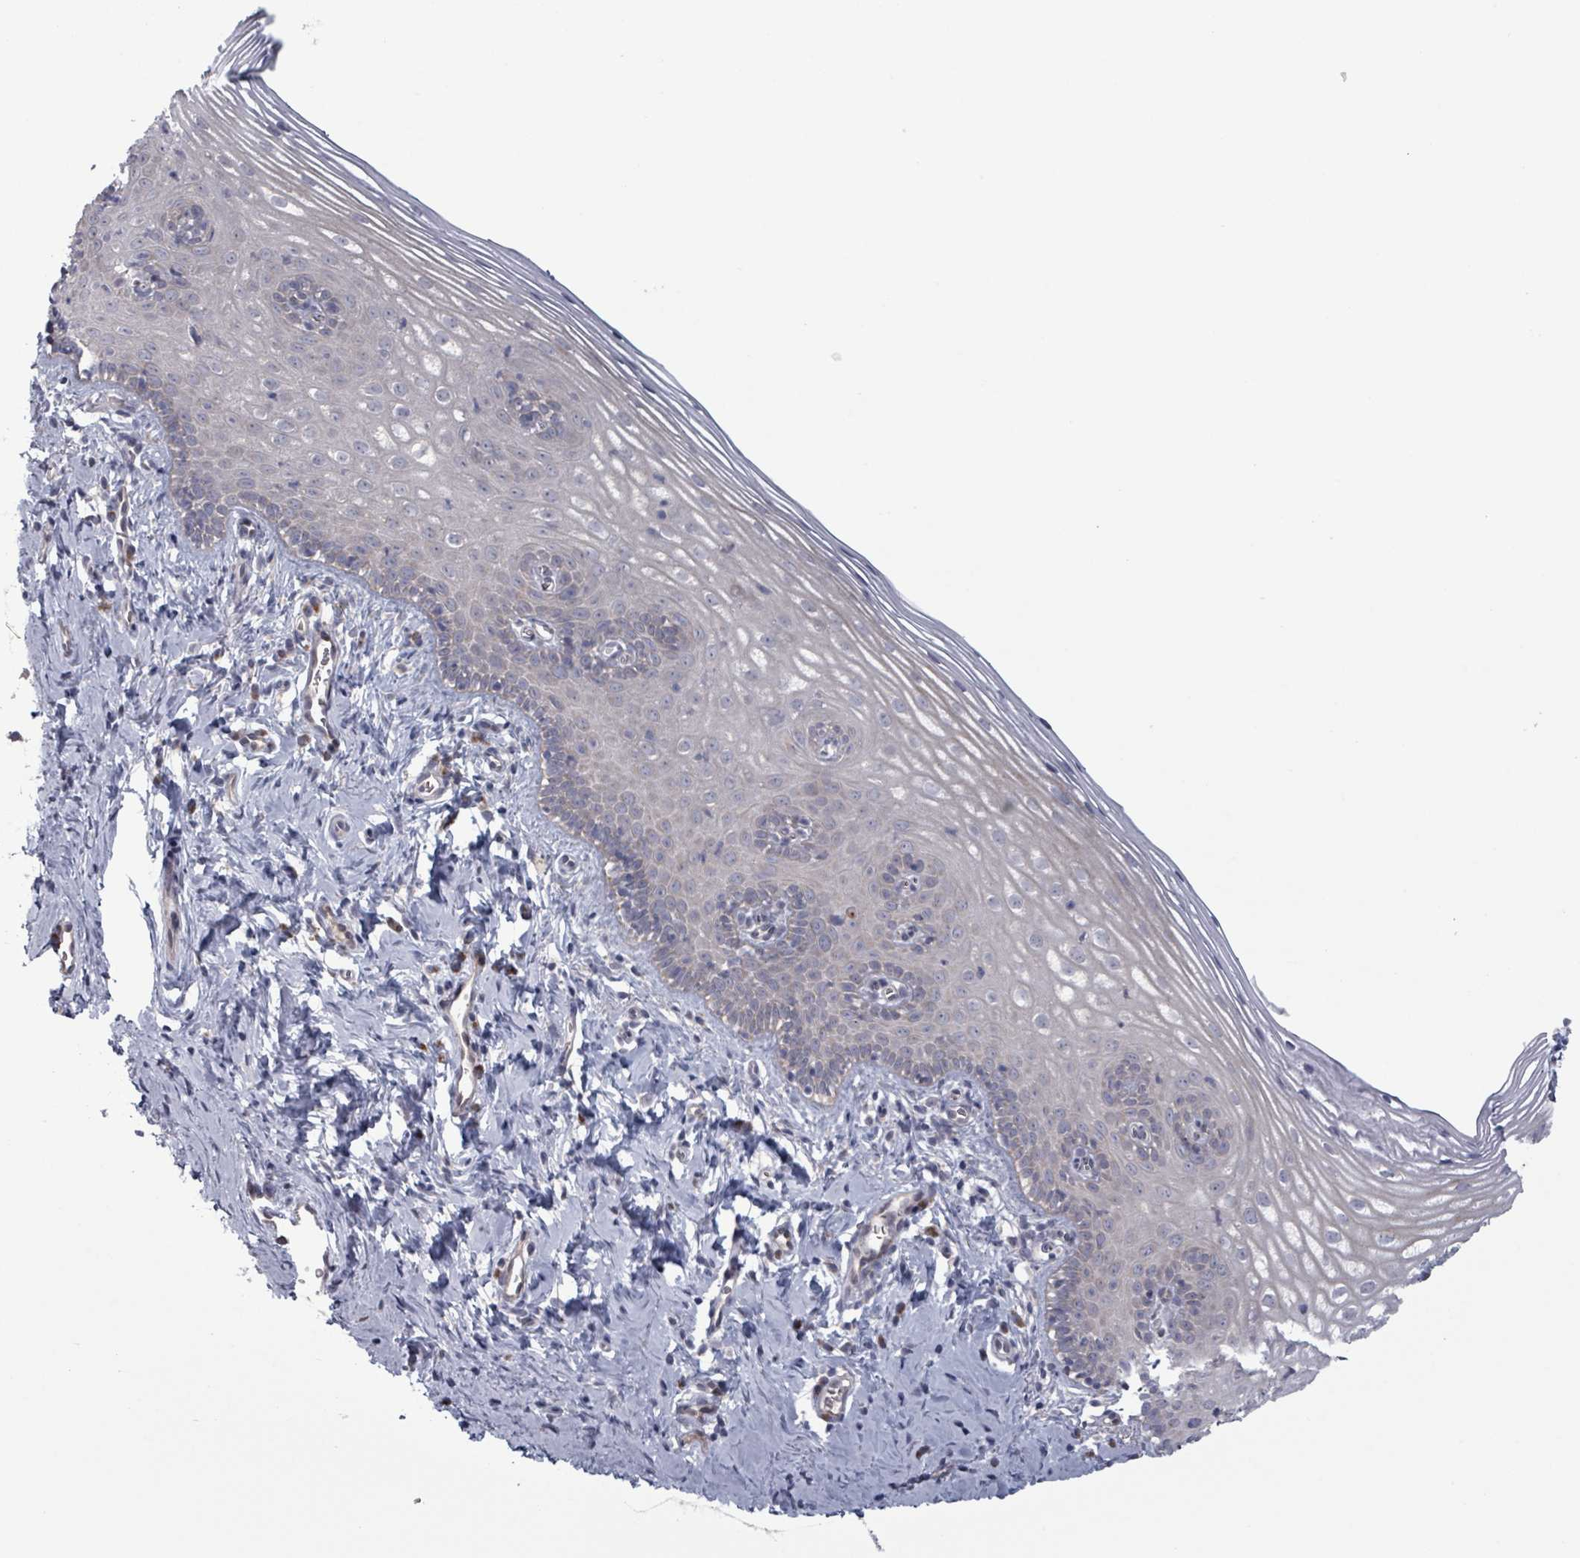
{"staining": {"intensity": "weak", "quantity": "<25%", "location": "cytoplasmic/membranous"}, "tissue": "cervix", "cell_type": "Glandular cells", "image_type": "normal", "snomed": [{"axis": "morphology", "description": "Normal tissue, NOS"}, {"axis": "topography", "description": "Cervix"}], "caption": "This photomicrograph is of benign cervix stained with IHC to label a protein in brown with the nuclei are counter-stained blue. There is no staining in glandular cells. (Stains: DAB (3,3'-diaminobenzidine) IHC with hematoxylin counter stain, Microscopy: brightfield microscopy at high magnification).", "gene": "FKBP1A", "patient": {"sex": "female", "age": 44}}